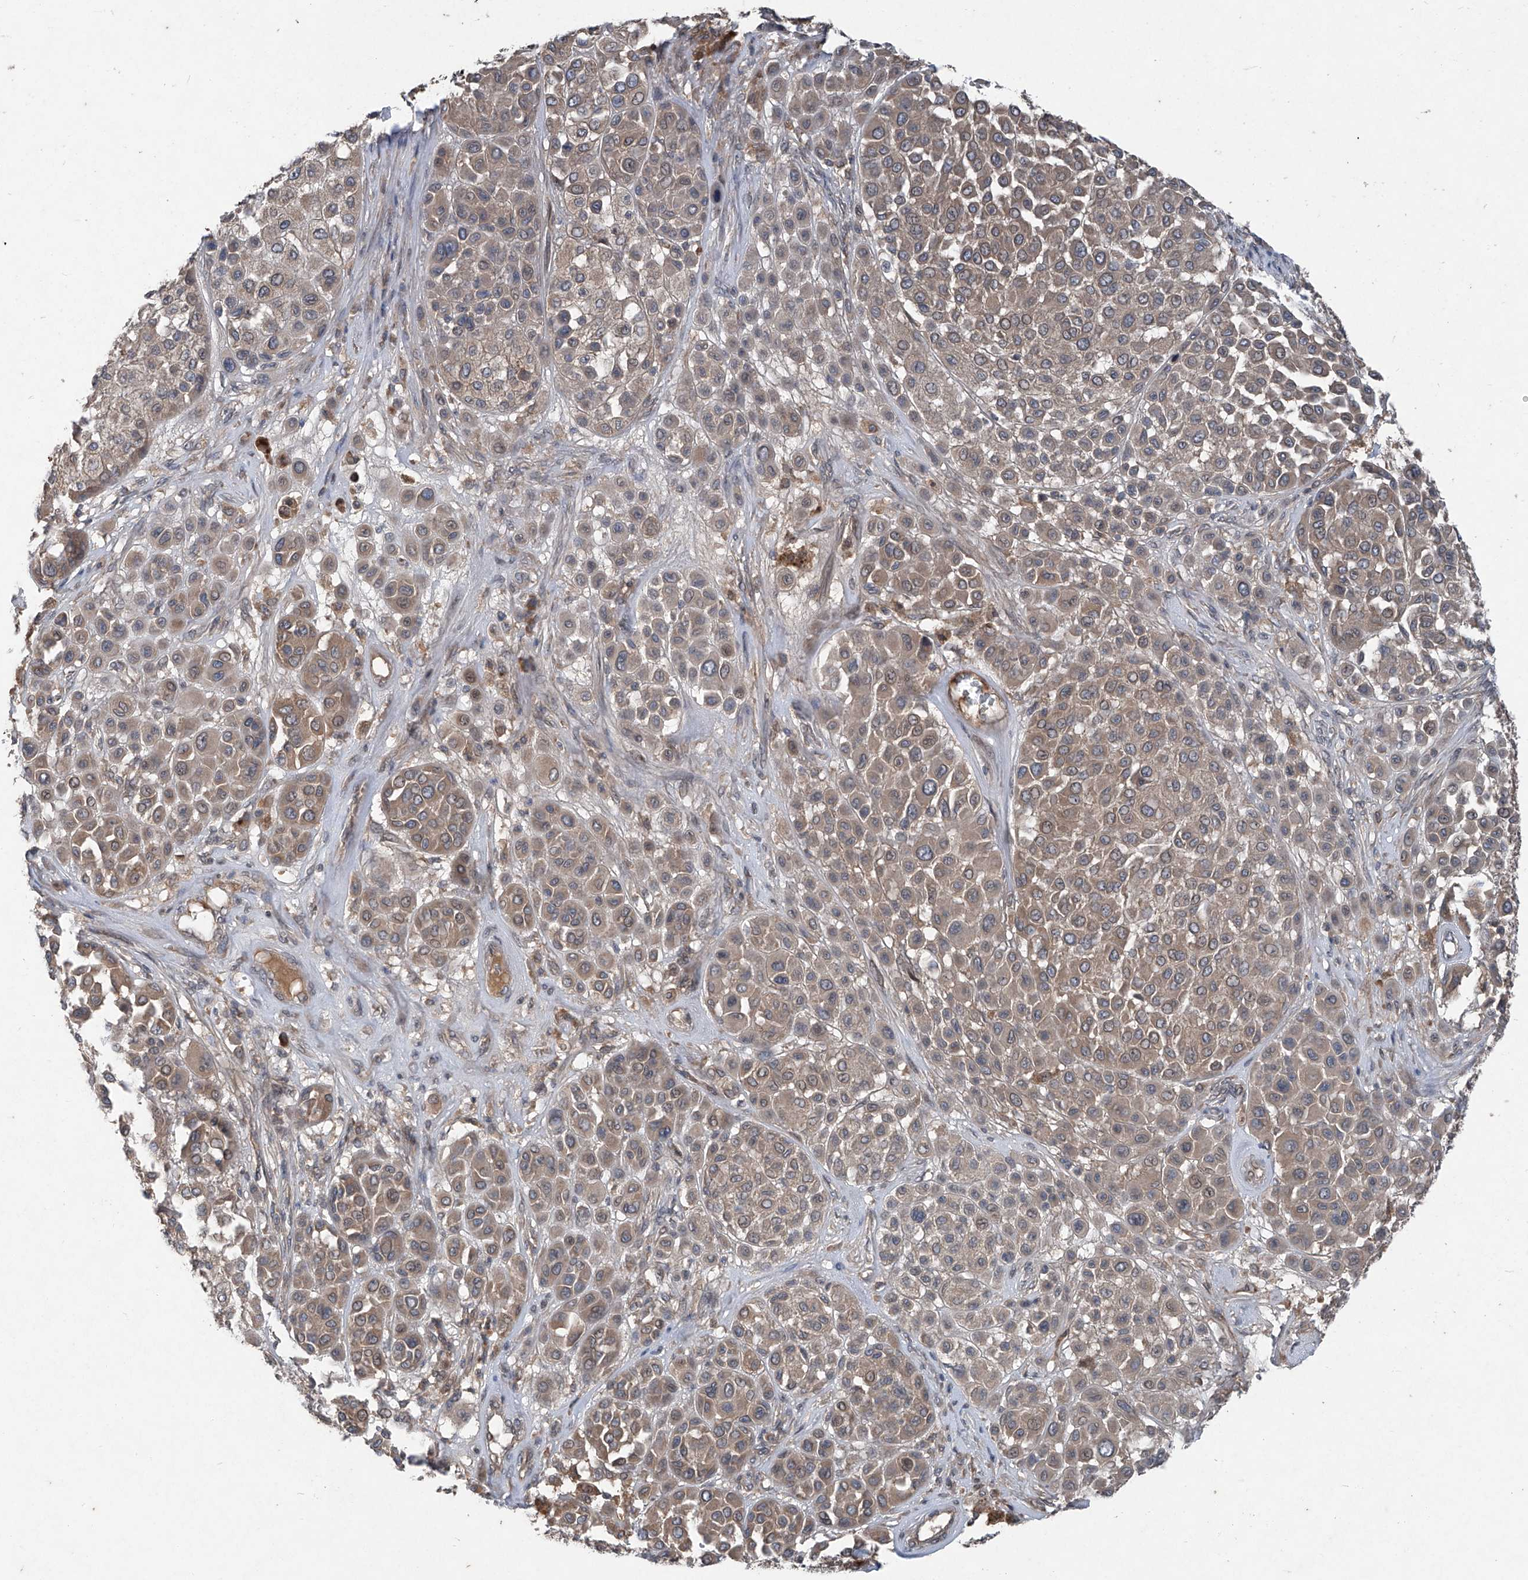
{"staining": {"intensity": "weak", "quantity": ">75%", "location": "cytoplasmic/membranous"}, "tissue": "melanoma", "cell_type": "Tumor cells", "image_type": "cancer", "snomed": [{"axis": "morphology", "description": "Malignant melanoma, Metastatic site"}, {"axis": "topography", "description": "Soft tissue"}], "caption": "An image of human malignant melanoma (metastatic site) stained for a protein shows weak cytoplasmic/membranous brown staining in tumor cells. (DAB (3,3'-diaminobenzidine) IHC with brightfield microscopy, high magnification).", "gene": "FOXRED2", "patient": {"sex": "male", "age": 41}}